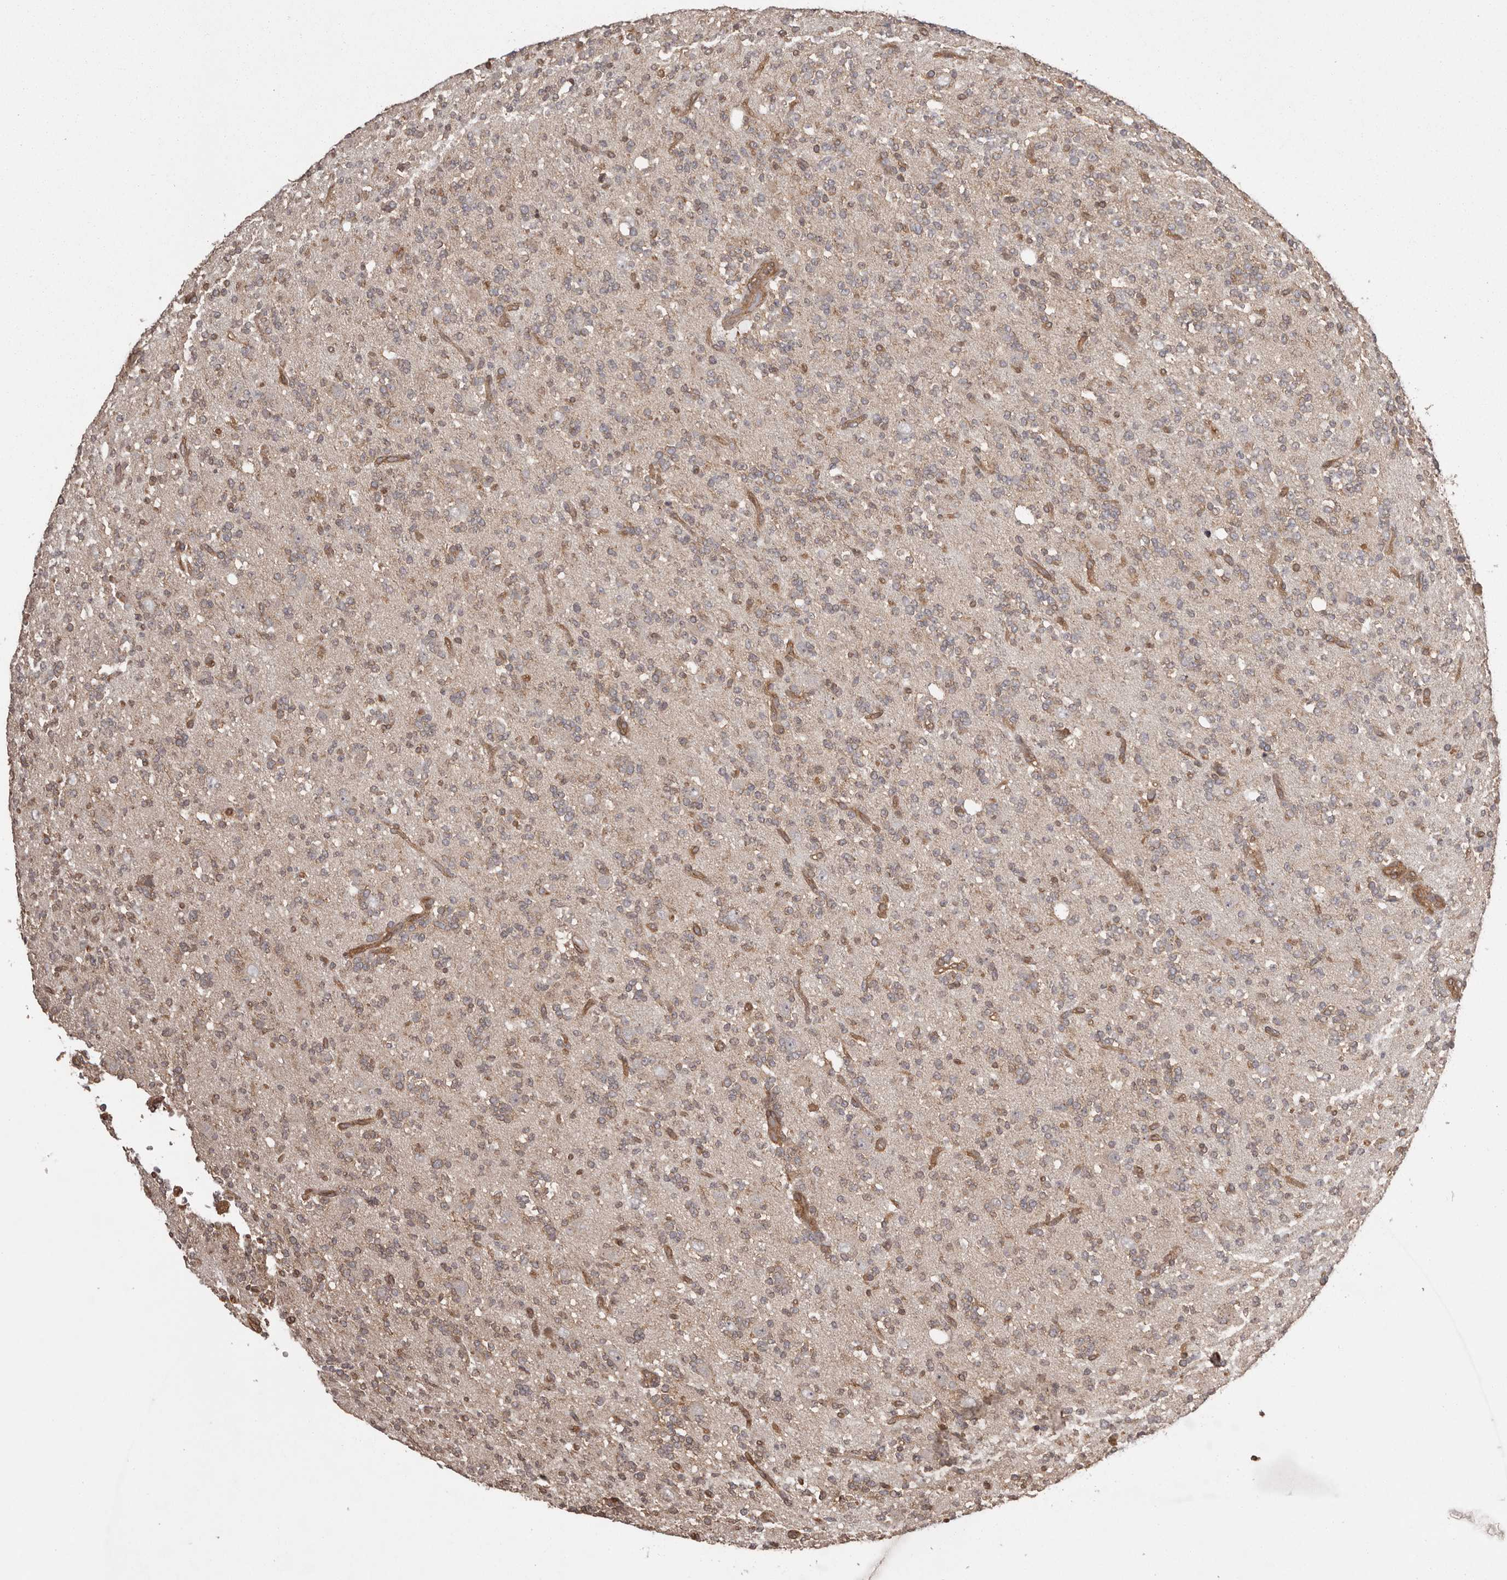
{"staining": {"intensity": "weak", "quantity": "<25%", "location": "cytoplasmic/membranous"}, "tissue": "glioma", "cell_type": "Tumor cells", "image_type": "cancer", "snomed": [{"axis": "morphology", "description": "Glioma, malignant, High grade"}, {"axis": "topography", "description": "Brain"}], "caption": "An immunohistochemistry micrograph of glioma is shown. There is no staining in tumor cells of glioma.", "gene": "NFKBIA", "patient": {"sex": "female", "age": 62}}